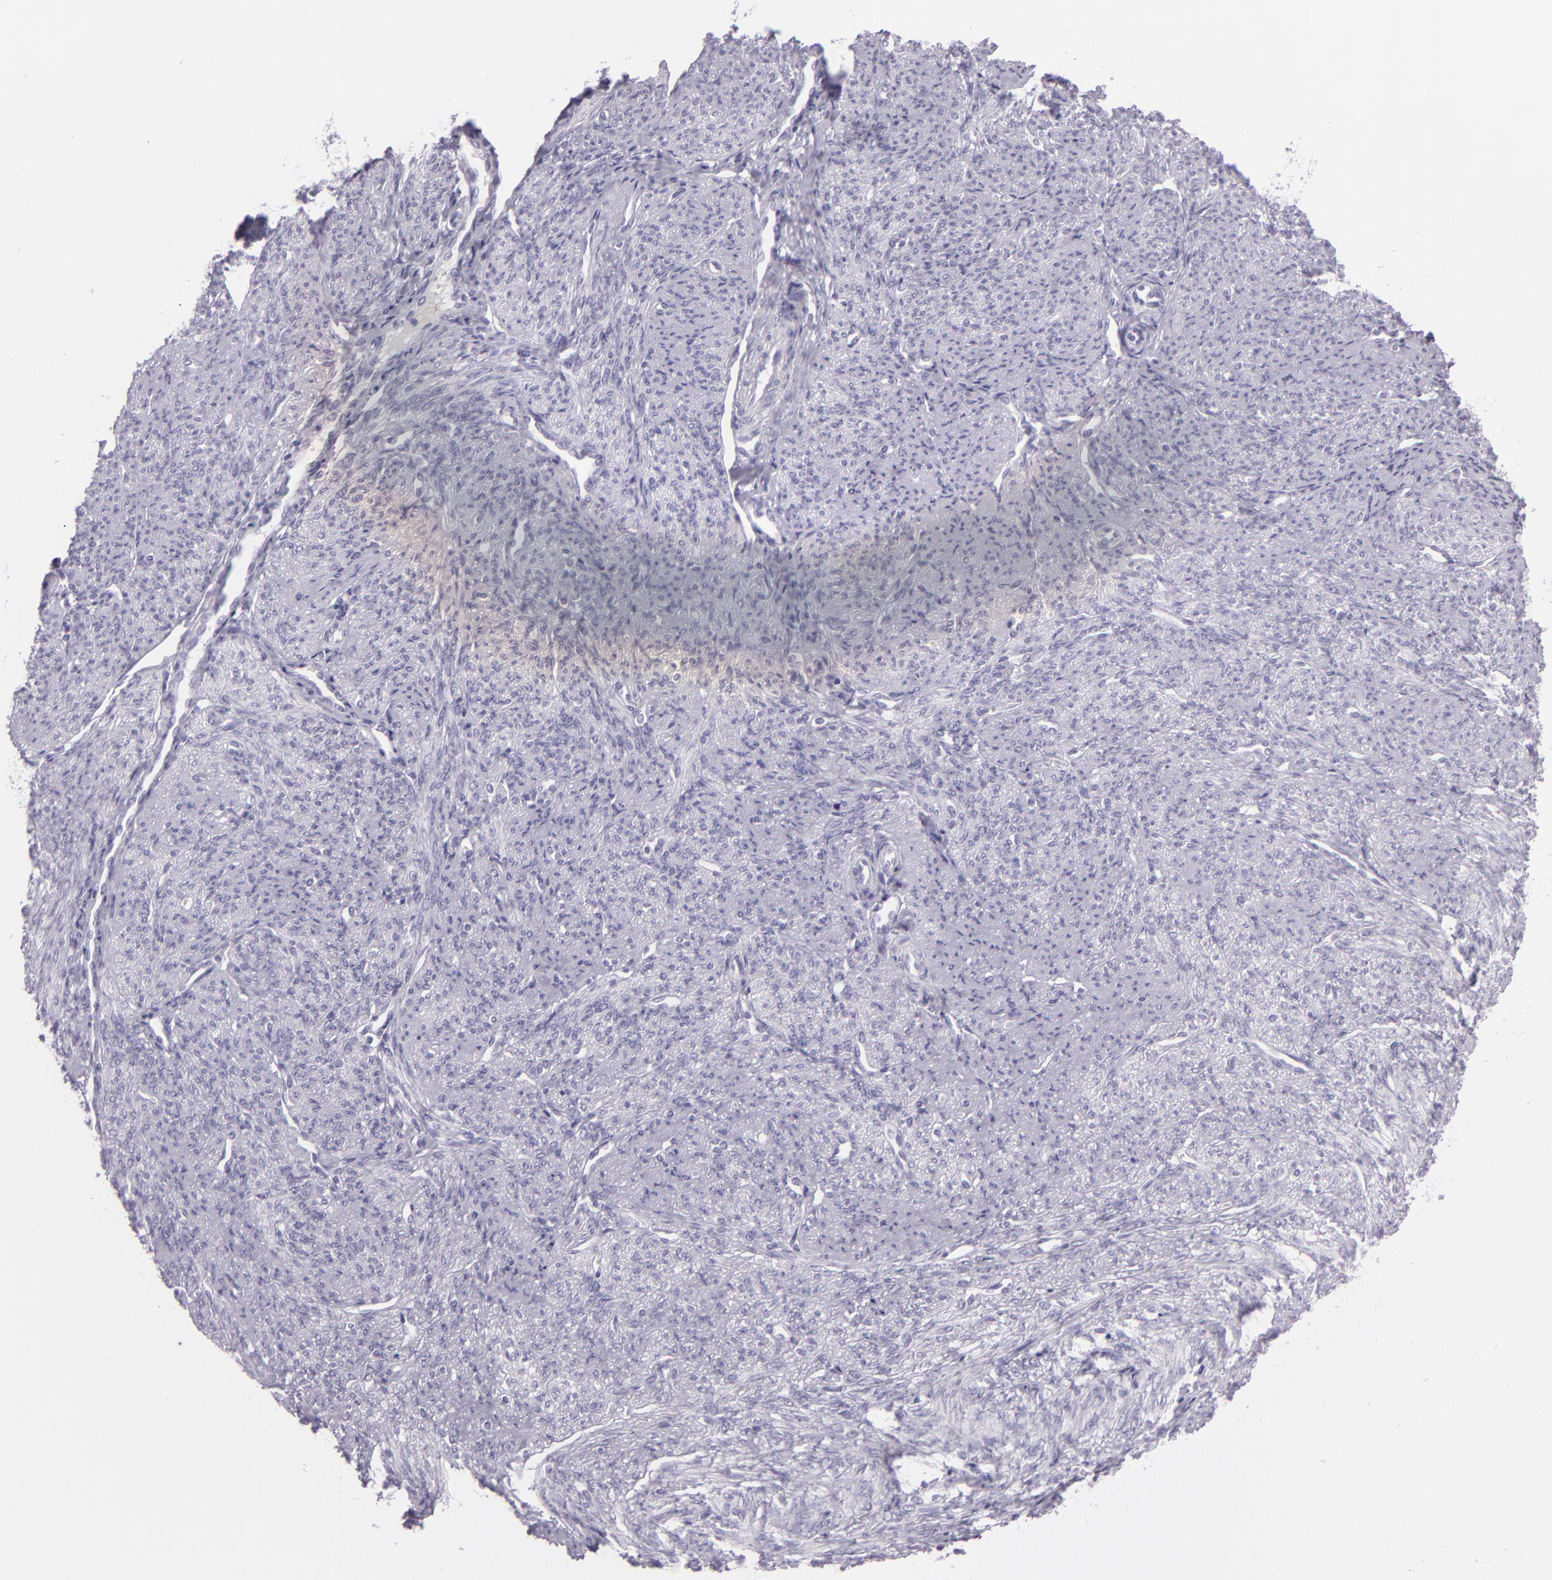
{"staining": {"intensity": "negative", "quantity": "none", "location": "none"}, "tissue": "smooth muscle", "cell_type": "Smooth muscle cells", "image_type": "normal", "snomed": [{"axis": "morphology", "description": "Normal tissue, NOS"}, {"axis": "topography", "description": "Cervix"}, {"axis": "topography", "description": "Endometrium"}], "caption": "Immunohistochemistry histopathology image of benign smooth muscle: human smooth muscle stained with DAB demonstrates no significant protein positivity in smooth muscle cells. (DAB immunohistochemistry (IHC) with hematoxylin counter stain).", "gene": "MUC6", "patient": {"sex": "female", "age": 65}}